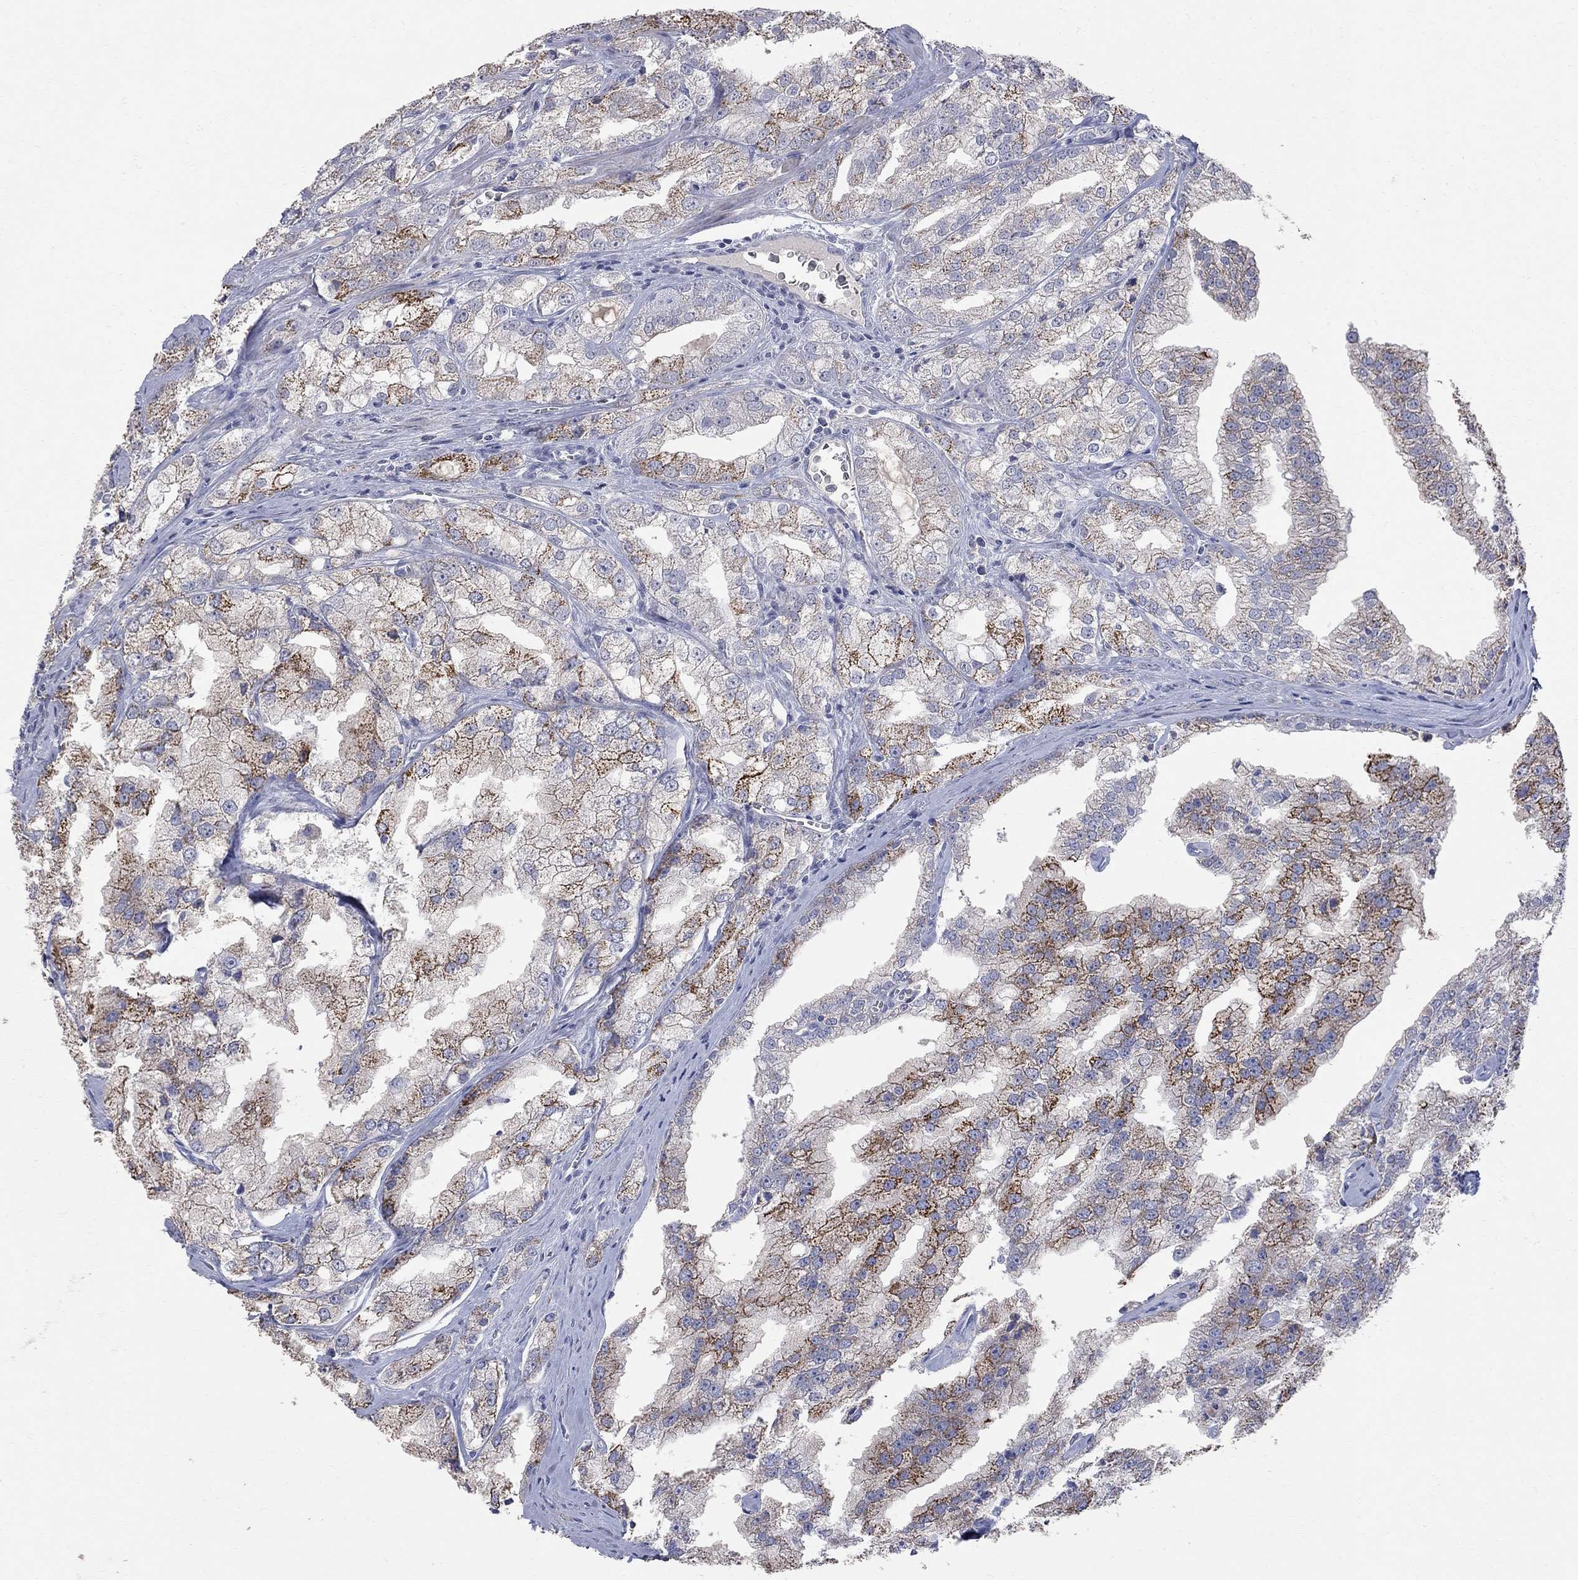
{"staining": {"intensity": "strong", "quantity": "<25%", "location": "cytoplasmic/membranous"}, "tissue": "prostate cancer", "cell_type": "Tumor cells", "image_type": "cancer", "snomed": [{"axis": "morphology", "description": "Adenocarcinoma, NOS"}, {"axis": "topography", "description": "Prostate"}], "caption": "Strong cytoplasmic/membranous protein expression is present in approximately <25% of tumor cells in prostate adenocarcinoma.", "gene": "FAM221B", "patient": {"sex": "male", "age": 70}}